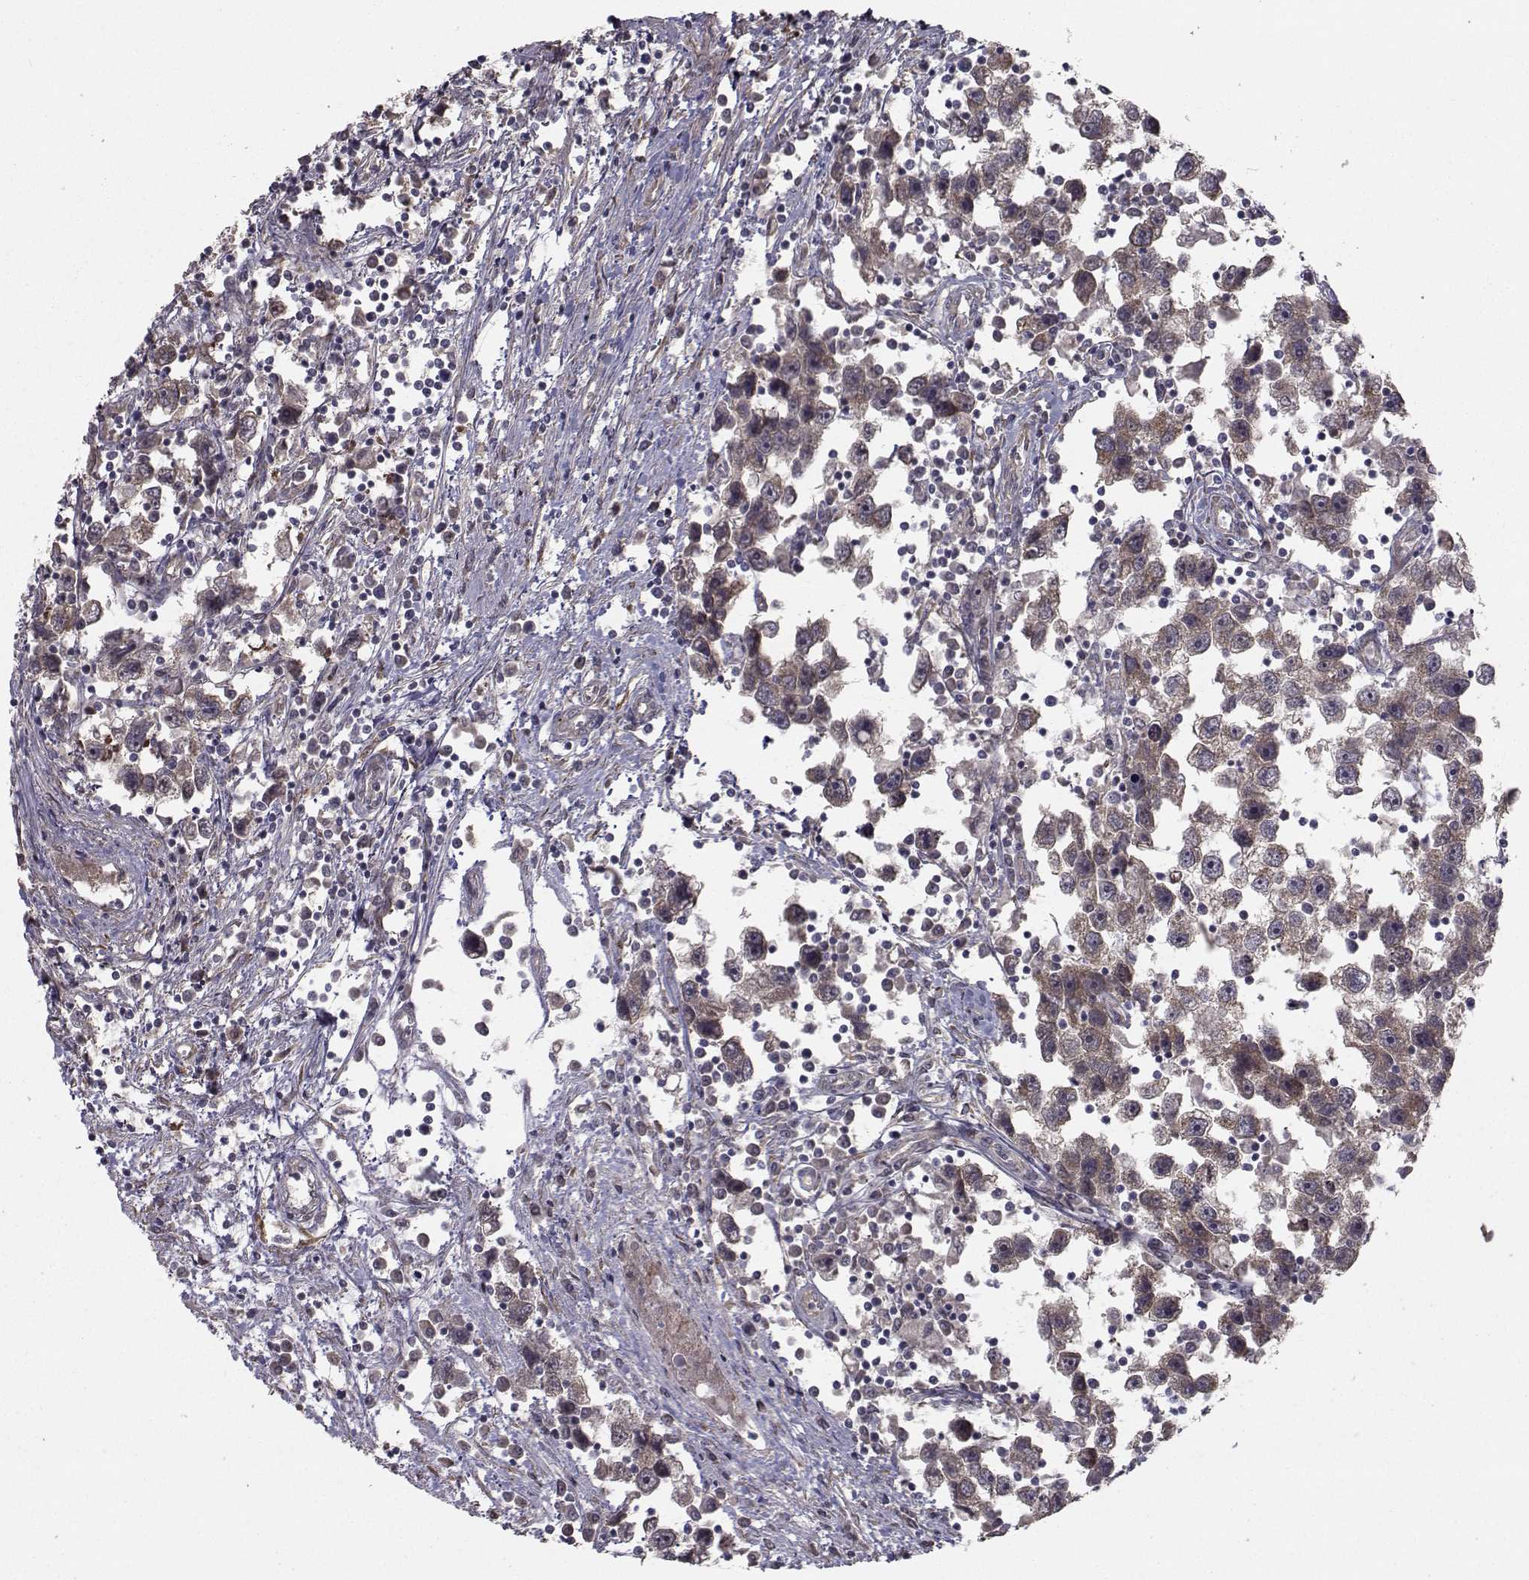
{"staining": {"intensity": "negative", "quantity": "none", "location": "none"}, "tissue": "testis cancer", "cell_type": "Tumor cells", "image_type": "cancer", "snomed": [{"axis": "morphology", "description": "Seminoma, NOS"}, {"axis": "topography", "description": "Testis"}], "caption": "There is no significant staining in tumor cells of testis seminoma.", "gene": "TRIP10", "patient": {"sex": "male", "age": 30}}